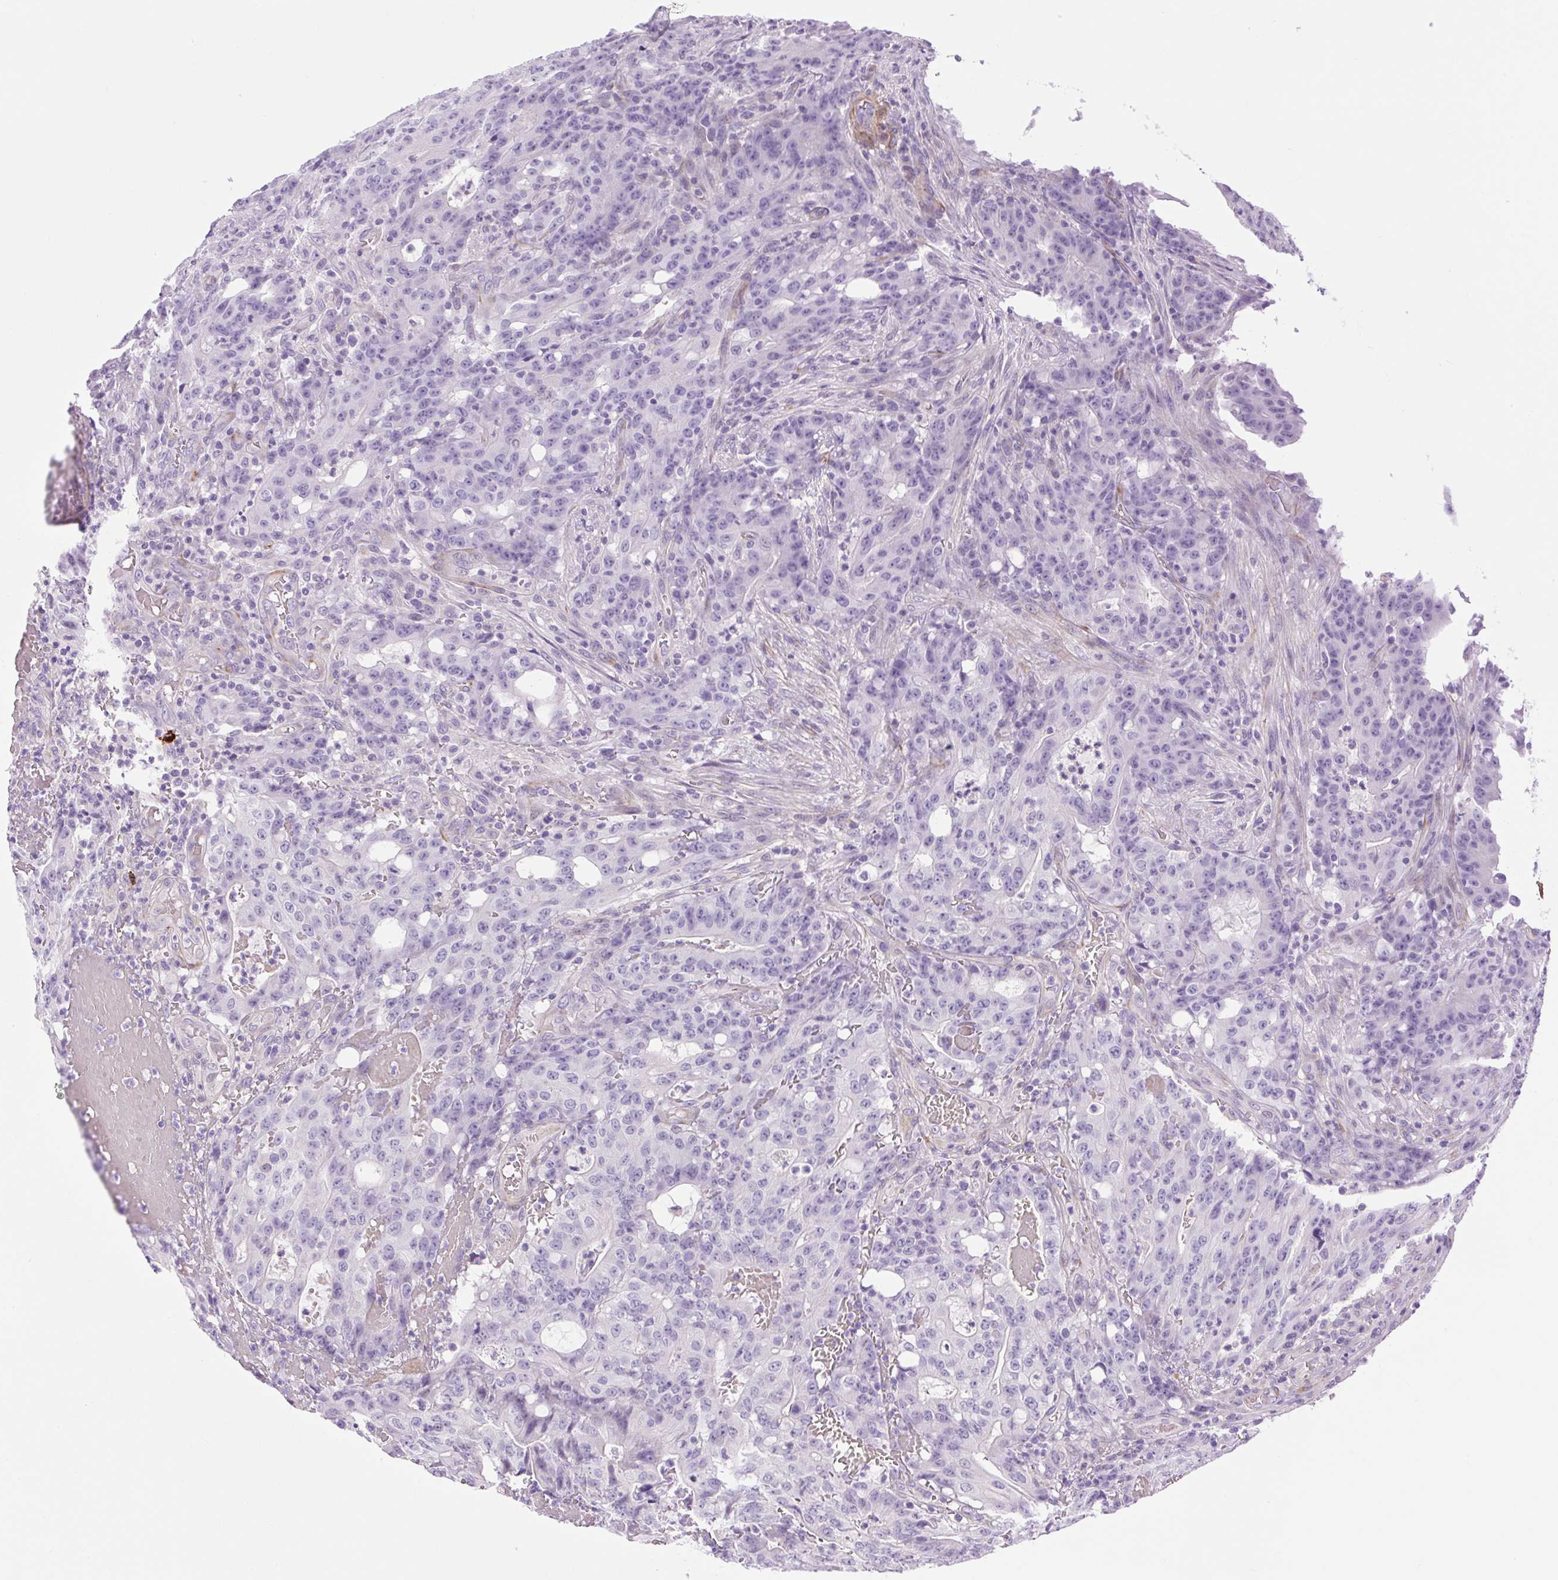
{"staining": {"intensity": "negative", "quantity": "none", "location": "none"}, "tissue": "colorectal cancer", "cell_type": "Tumor cells", "image_type": "cancer", "snomed": [{"axis": "morphology", "description": "Adenocarcinoma, NOS"}, {"axis": "topography", "description": "Colon"}], "caption": "Tumor cells show no significant protein positivity in colorectal cancer (adenocarcinoma). Nuclei are stained in blue.", "gene": "VWA7", "patient": {"sex": "male", "age": 83}}